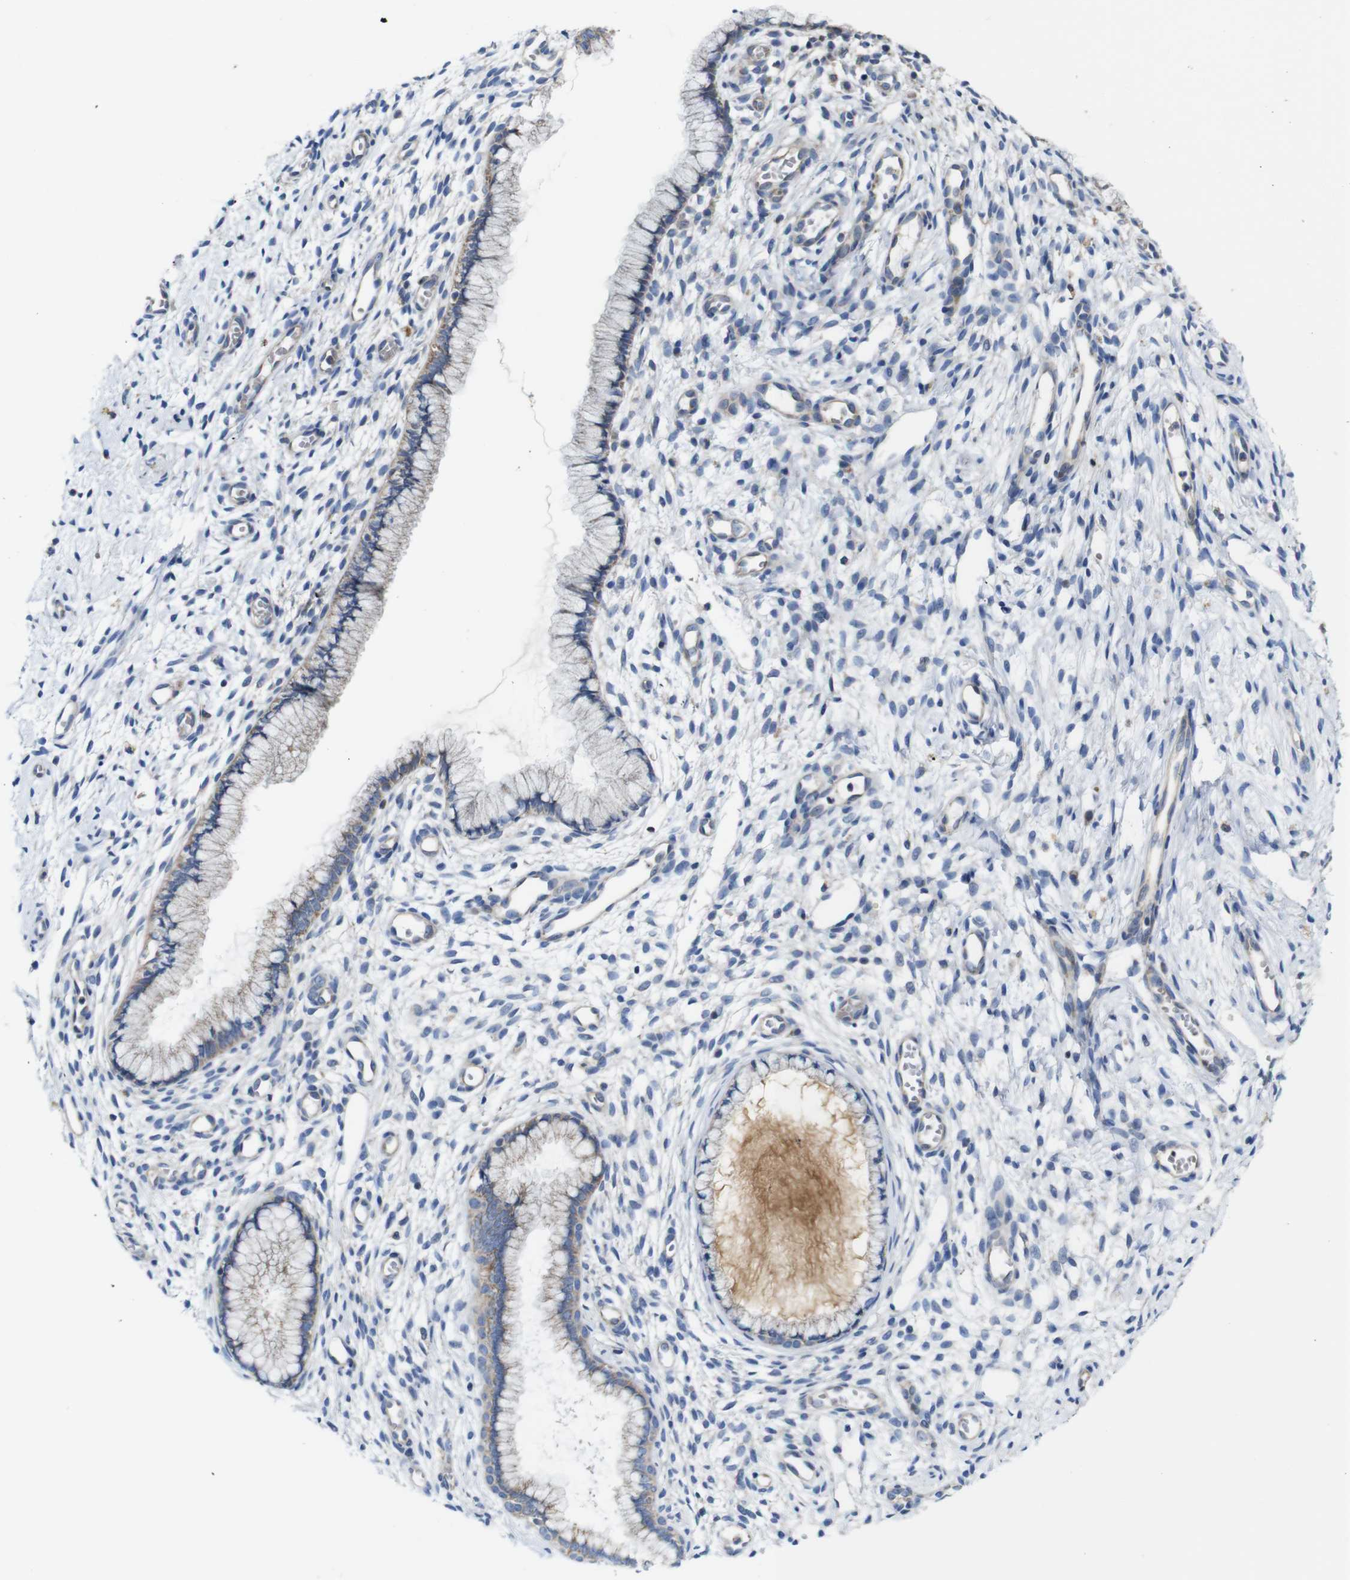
{"staining": {"intensity": "weak", "quantity": "25%-75%", "location": "cytoplasmic/membranous"}, "tissue": "cervix", "cell_type": "Glandular cells", "image_type": "normal", "snomed": [{"axis": "morphology", "description": "Normal tissue, NOS"}, {"axis": "topography", "description": "Cervix"}], "caption": "Glandular cells display low levels of weak cytoplasmic/membranous staining in about 25%-75% of cells in unremarkable cervix.", "gene": "PDCD1LG2", "patient": {"sex": "female", "age": 65}}